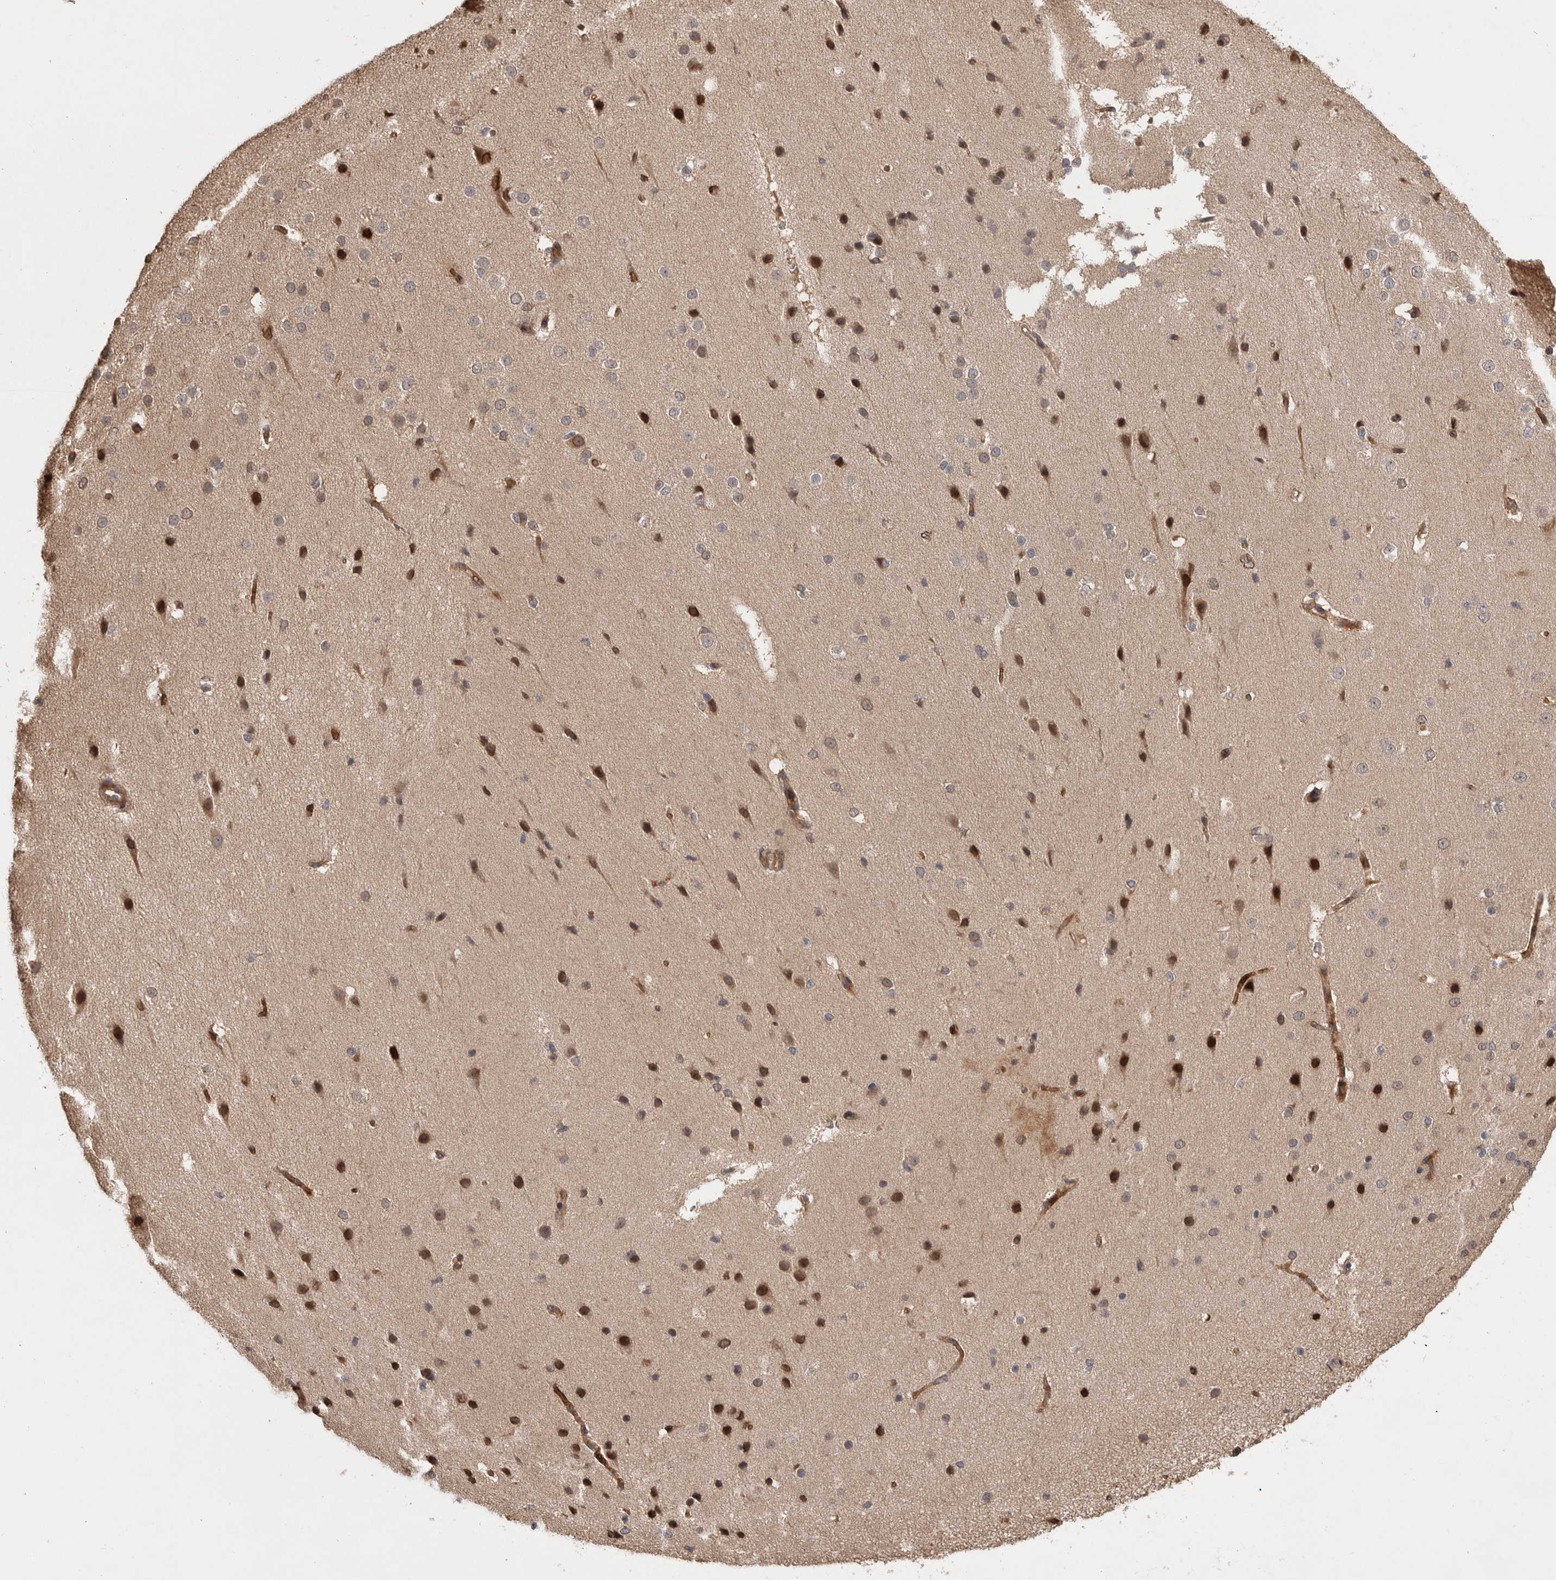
{"staining": {"intensity": "moderate", "quantity": ">75%", "location": "cytoplasmic/membranous"}, "tissue": "cerebral cortex", "cell_type": "Endothelial cells", "image_type": "normal", "snomed": [{"axis": "morphology", "description": "Normal tissue, NOS"}, {"axis": "morphology", "description": "Developmental malformation"}, {"axis": "topography", "description": "Cerebral cortex"}], "caption": "Protein staining of benign cerebral cortex demonstrates moderate cytoplasmic/membranous staining in about >75% of endothelial cells.", "gene": "VN1R4", "patient": {"sex": "female", "age": 30}}